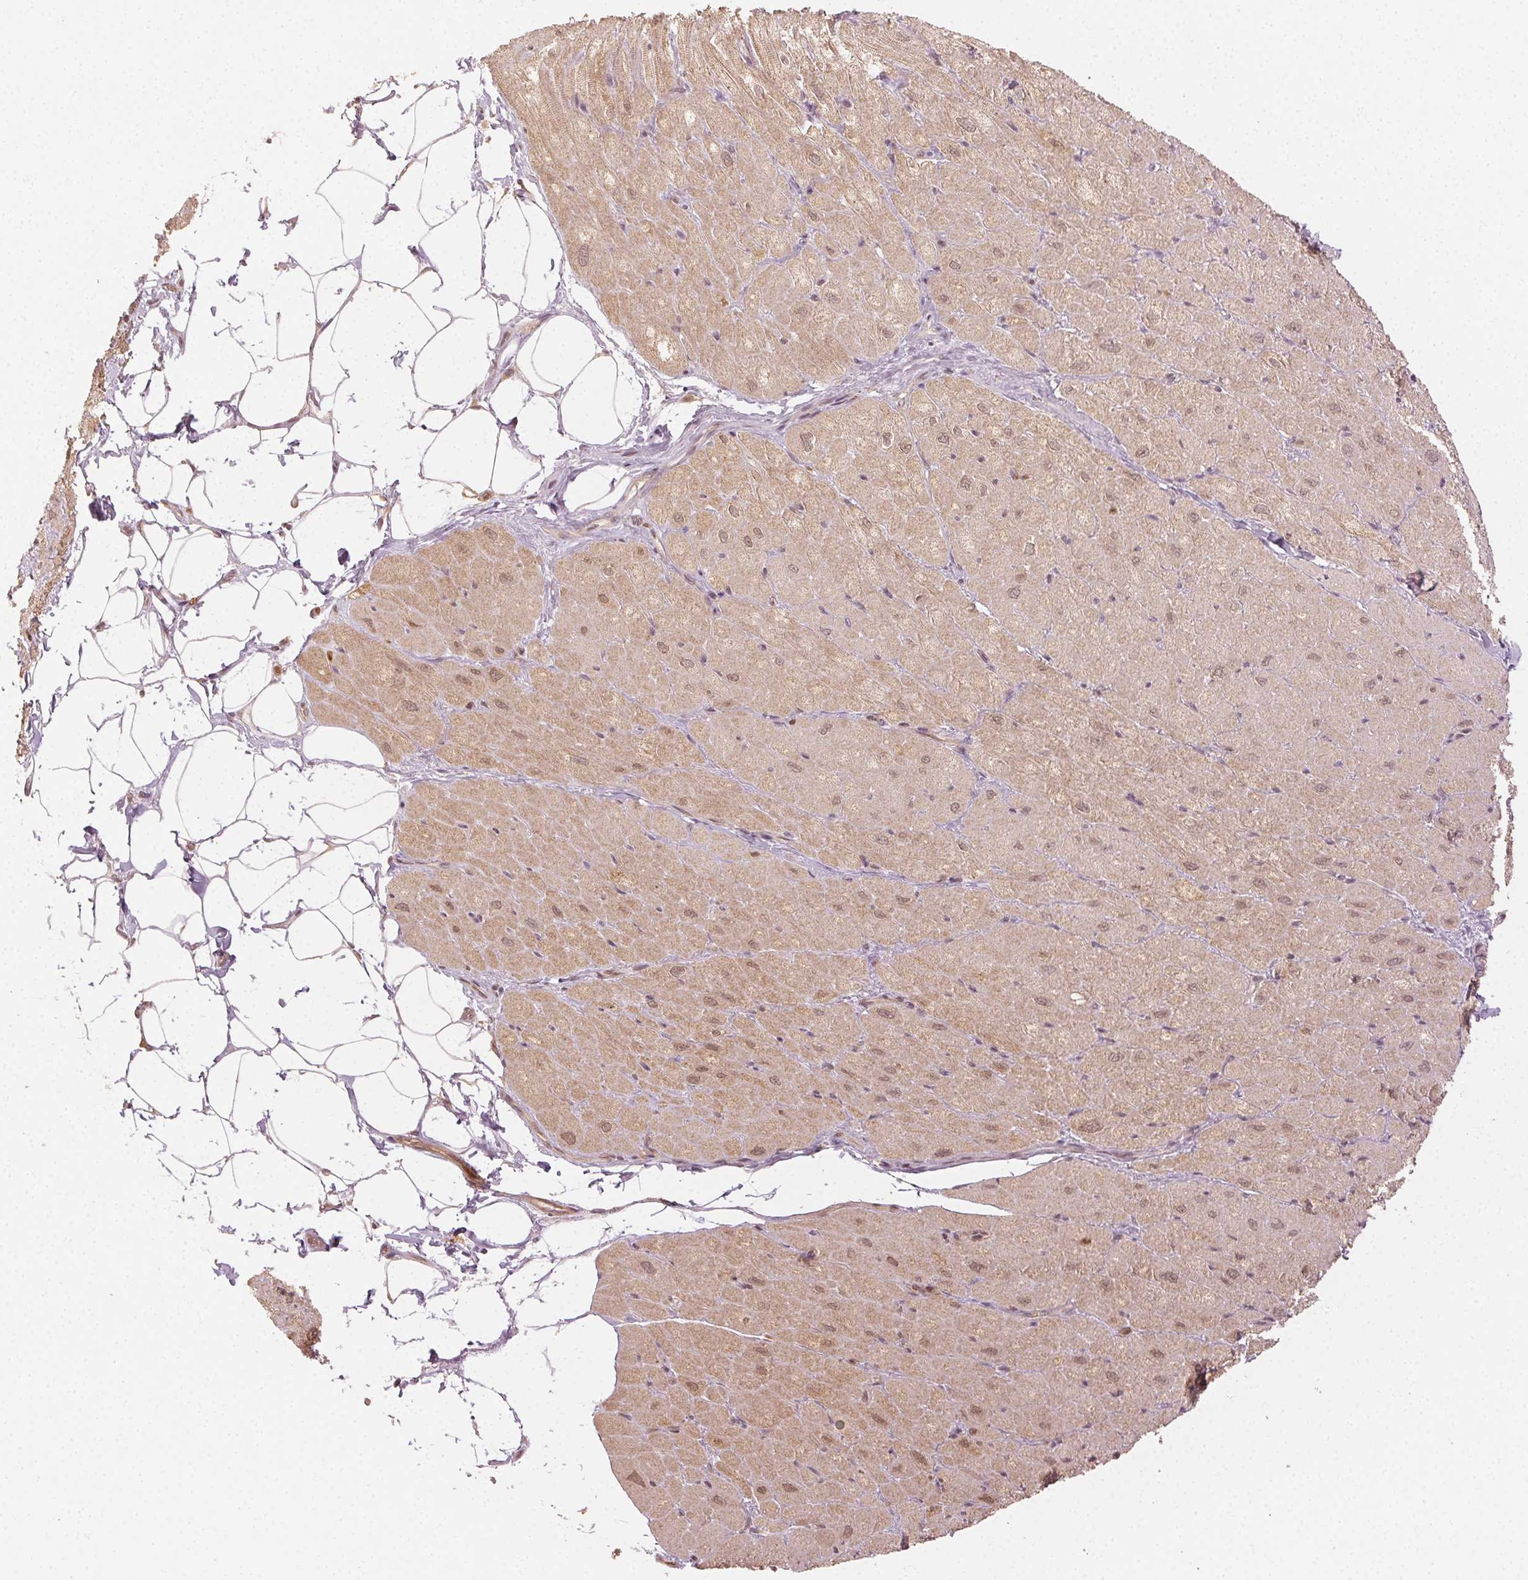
{"staining": {"intensity": "weak", "quantity": ">75%", "location": "cytoplasmic/membranous,nuclear"}, "tissue": "heart muscle", "cell_type": "Cardiomyocytes", "image_type": "normal", "snomed": [{"axis": "morphology", "description": "Normal tissue, NOS"}, {"axis": "topography", "description": "Heart"}], "caption": "High-magnification brightfield microscopy of normal heart muscle stained with DAB (3,3'-diaminobenzidine) (brown) and counterstained with hematoxylin (blue). cardiomyocytes exhibit weak cytoplasmic/membranous,nuclear expression is seen in about>75% of cells. (DAB IHC, brown staining for protein, blue staining for nuclei).", "gene": "MAPK14", "patient": {"sex": "male", "age": 62}}